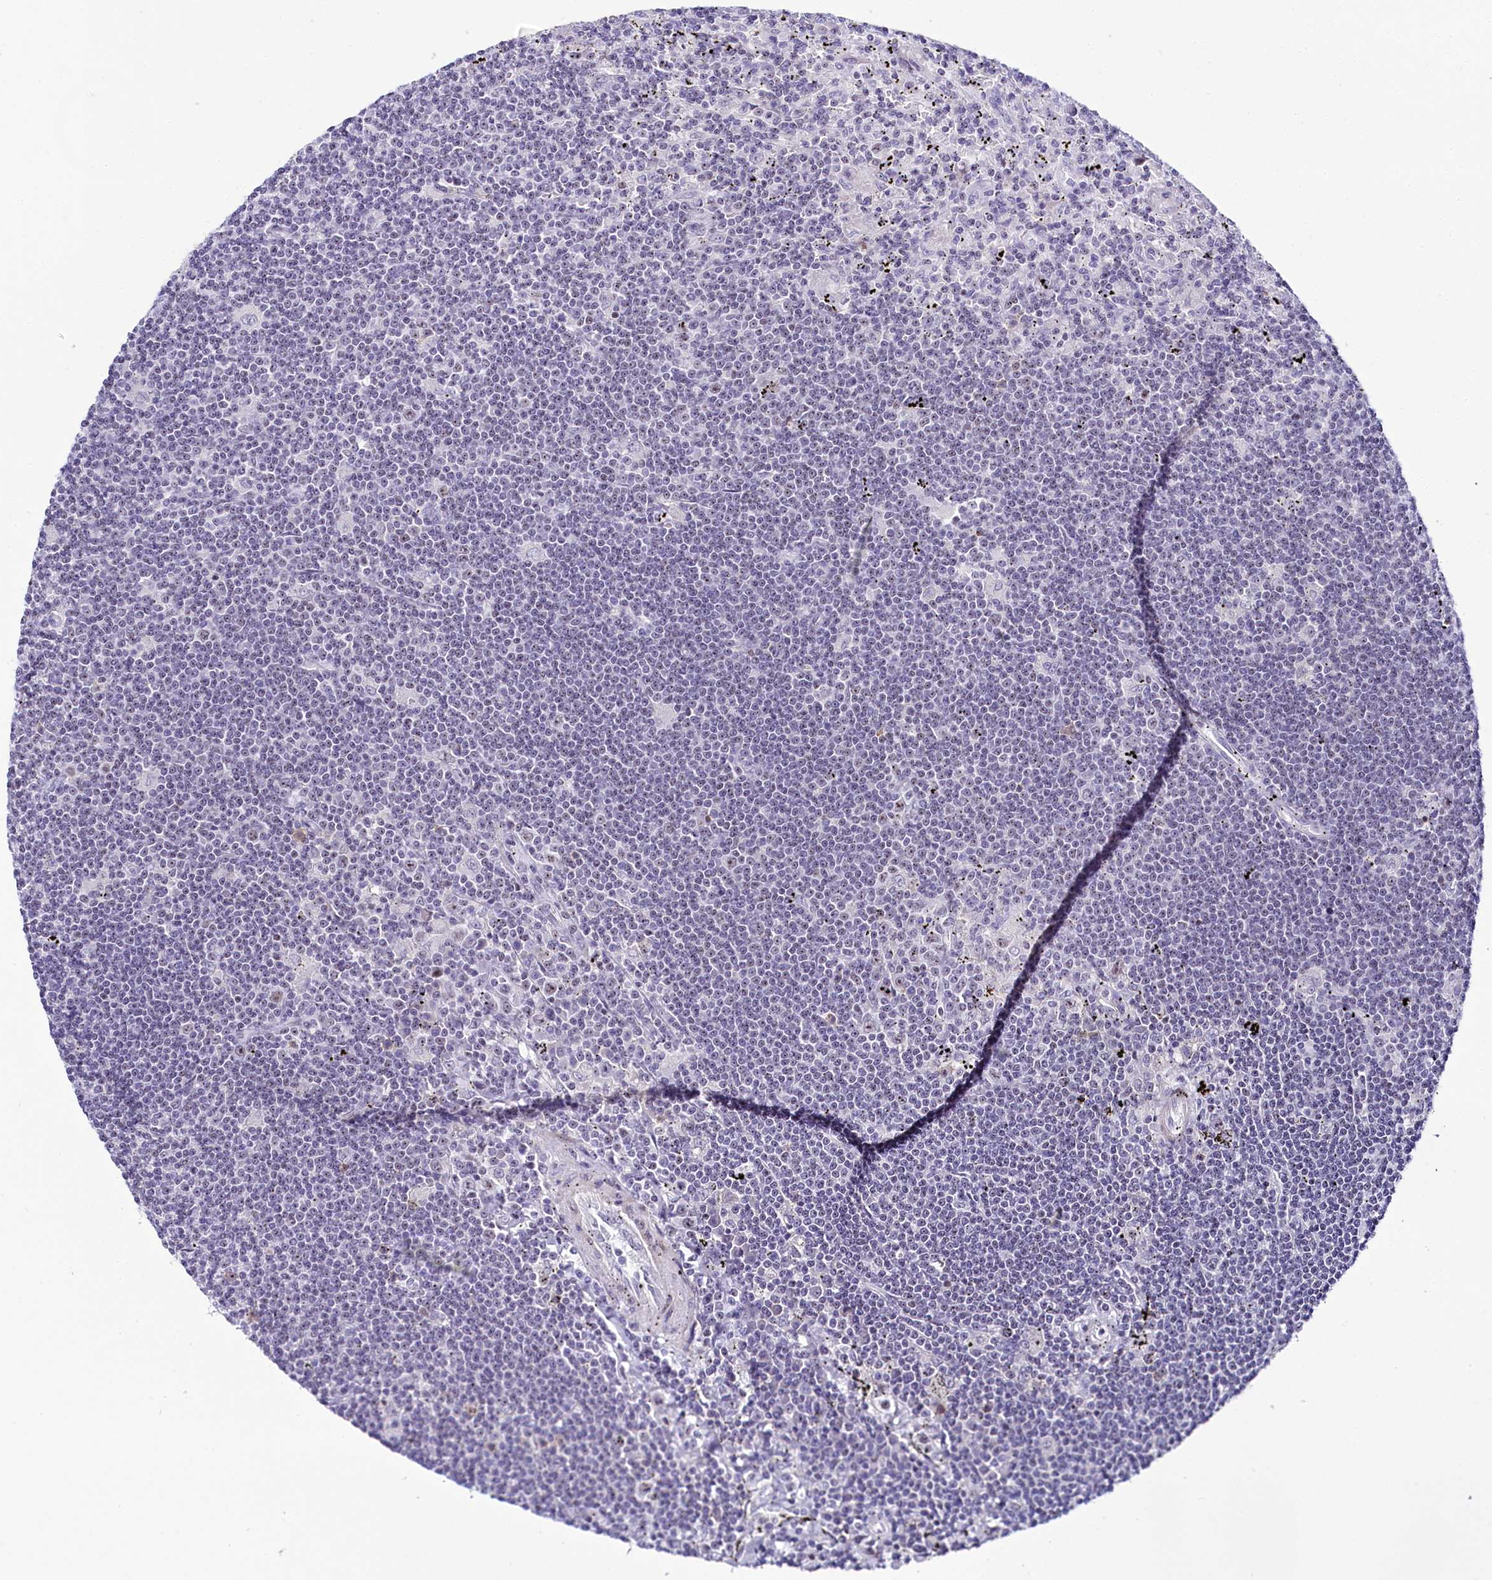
{"staining": {"intensity": "negative", "quantity": "none", "location": "none"}, "tissue": "lymphoma", "cell_type": "Tumor cells", "image_type": "cancer", "snomed": [{"axis": "morphology", "description": "Malignant lymphoma, non-Hodgkin's type, Low grade"}, {"axis": "topography", "description": "Spleen"}], "caption": "Immunohistochemical staining of lymphoma displays no significant positivity in tumor cells. (Stains: DAB (3,3'-diaminobenzidine) immunohistochemistry (IHC) with hematoxylin counter stain, Microscopy: brightfield microscopy at high magnification).", "gene": "TCOF1", "patient": {"sex": "male", "age": 76}}